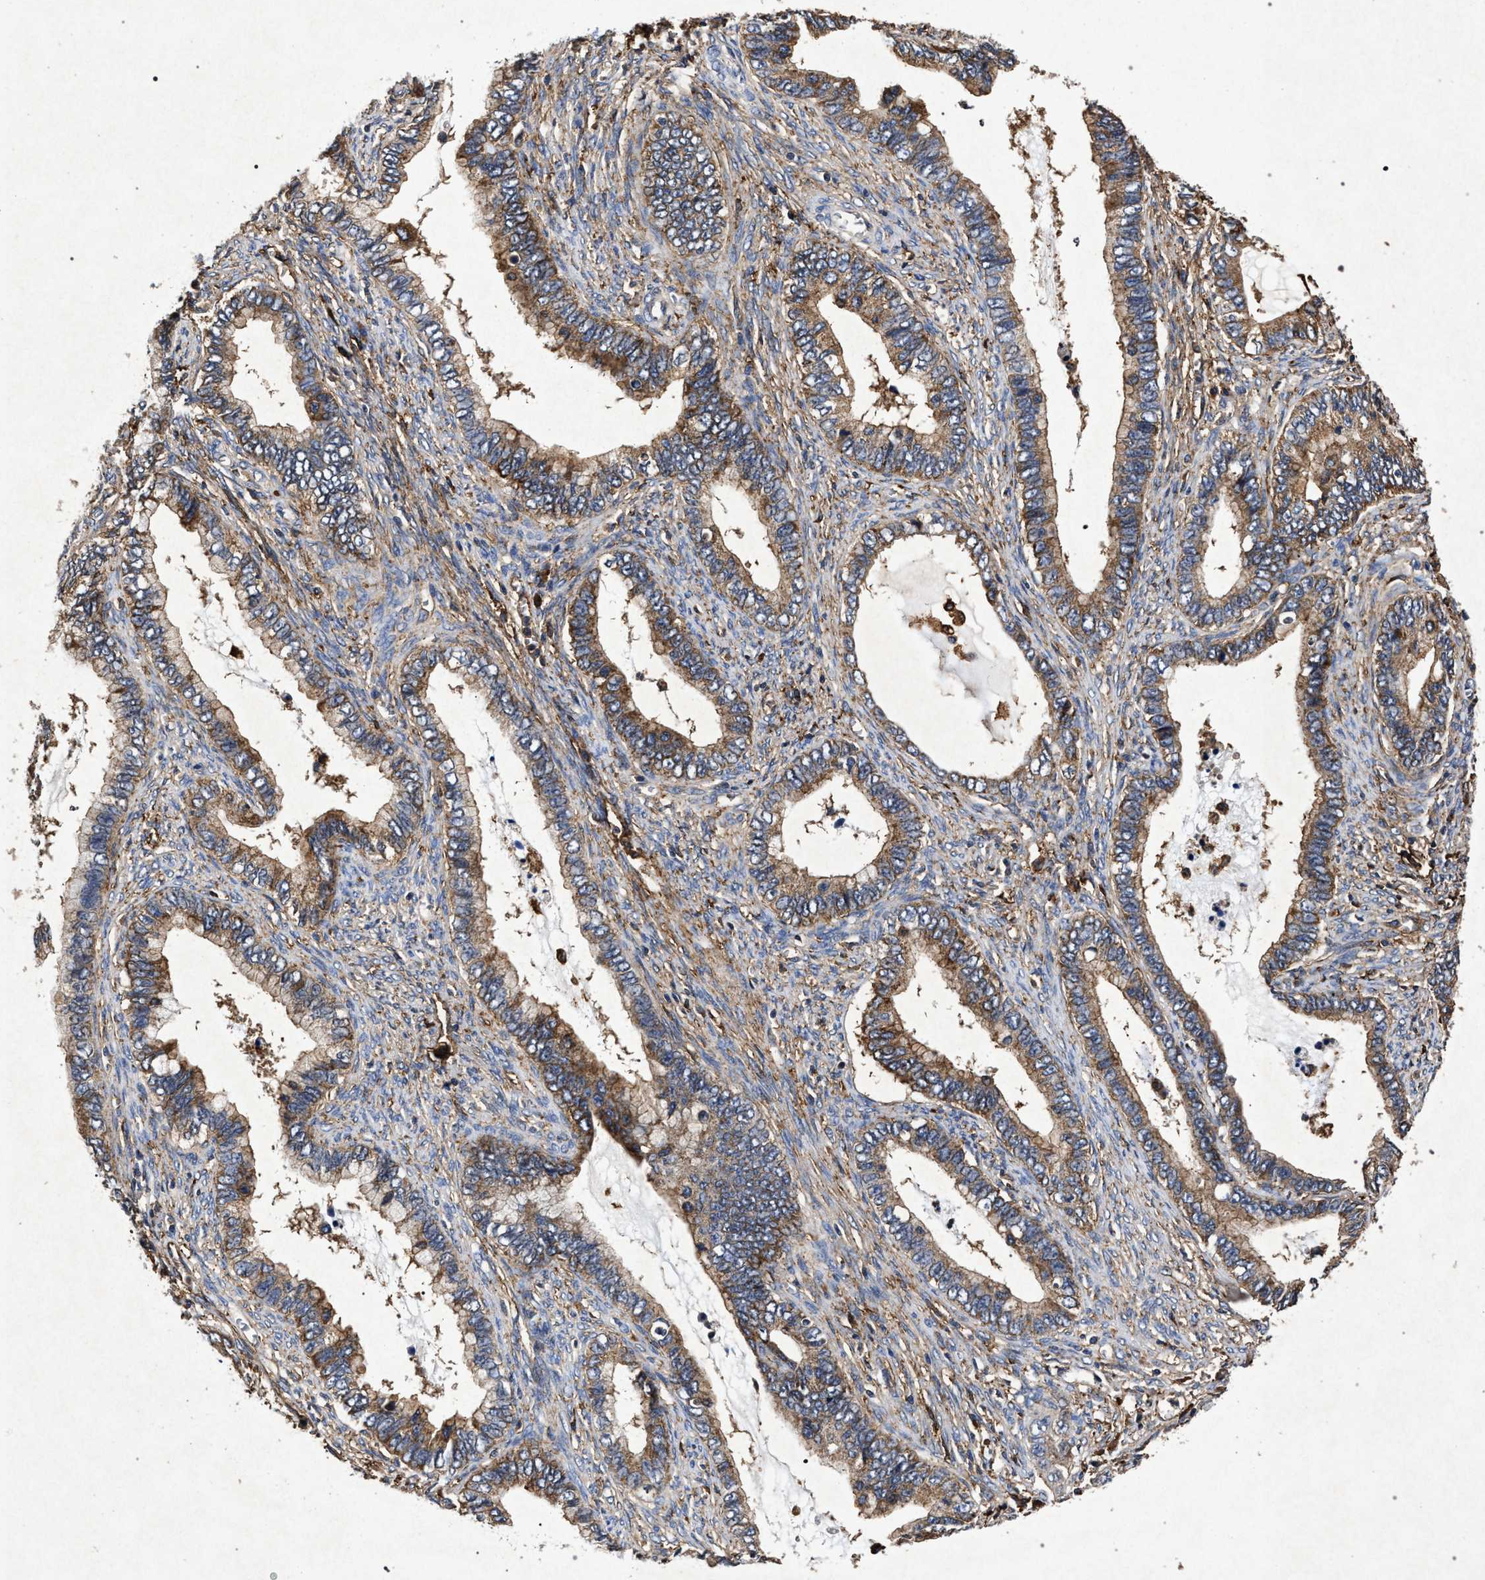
{"staining": {"intensity": "moderate", "quantity": ">75%", "location": "cytoplasmic/membranous"}, "tissue": "cervical cancer", "cell_type": "Tumor cells", "image_type": "cancer", "snomed": [{"axis": "morphology", "description": "Adenocarcinoma, NOS"}, {"axis": "topography", "description": "Cervix"}], "caption": "Cervical adenocarcinoma stained for a protein displays moderate cytoplasmic/membranous positivity in tumor cells.", "gene": "MARCKS", "patient": {"sex": "female", "age": 44}}